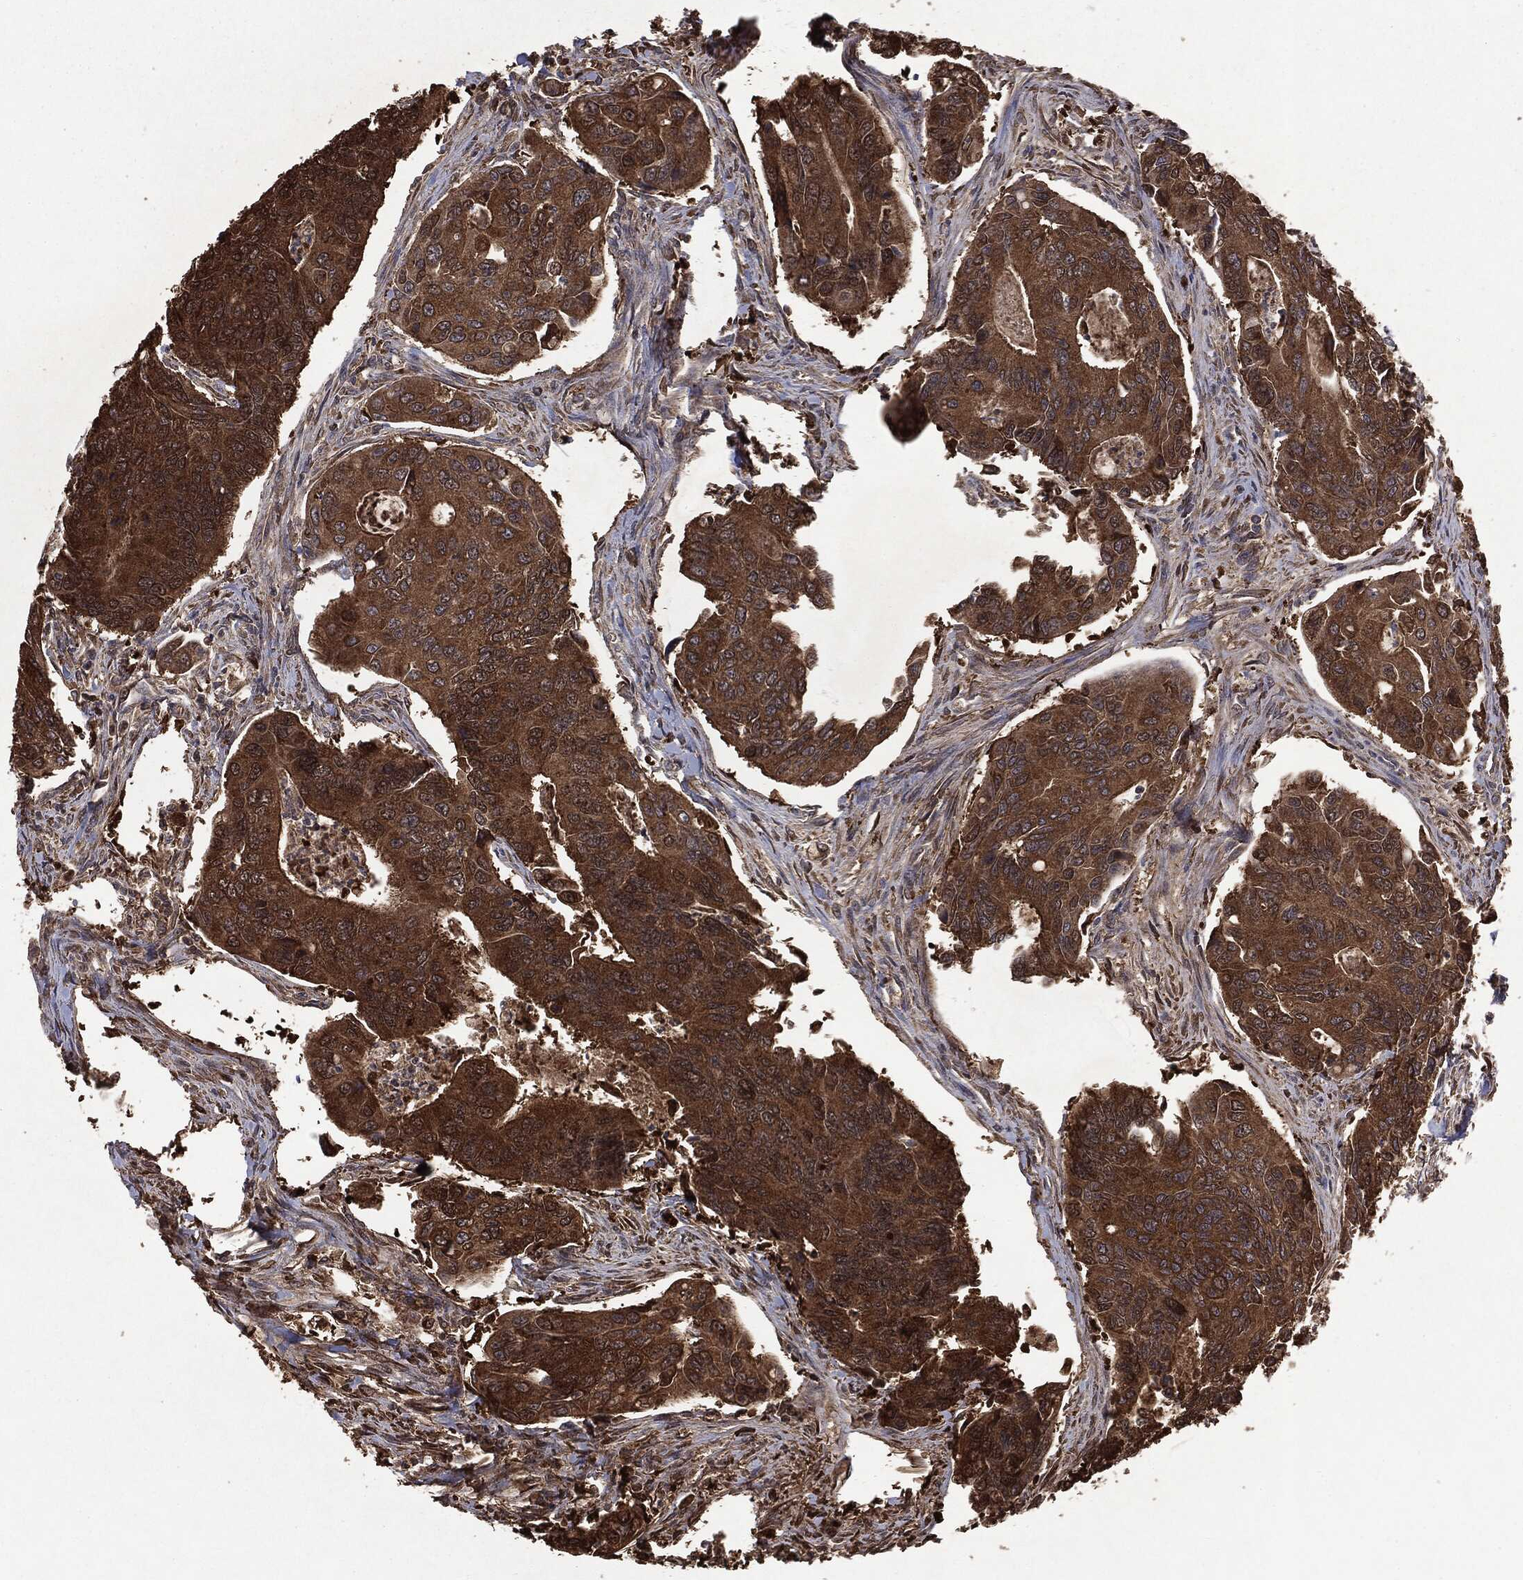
{"staining": {"intensity": "strong", "quantity": ">75%", "location": "cytoplasmic/membranous"}, "tissue": "colorectal cancer", "cell_type": "Tumor cells", "image_type": "cancer", "snomed": [{"axis": "morphology", "description": "Adenocarcinoma, NOS"}, {"axis": "topography", "description": "Colon"}], "caption": "The photomicrograph reveals a brown stain indicating the presence of a protein in the cytoplasmic/membranous of tumor cells in colorectal adenocarcinoma.", "gene": "NME1", "patient": {"sex": "female", "age": 67}}